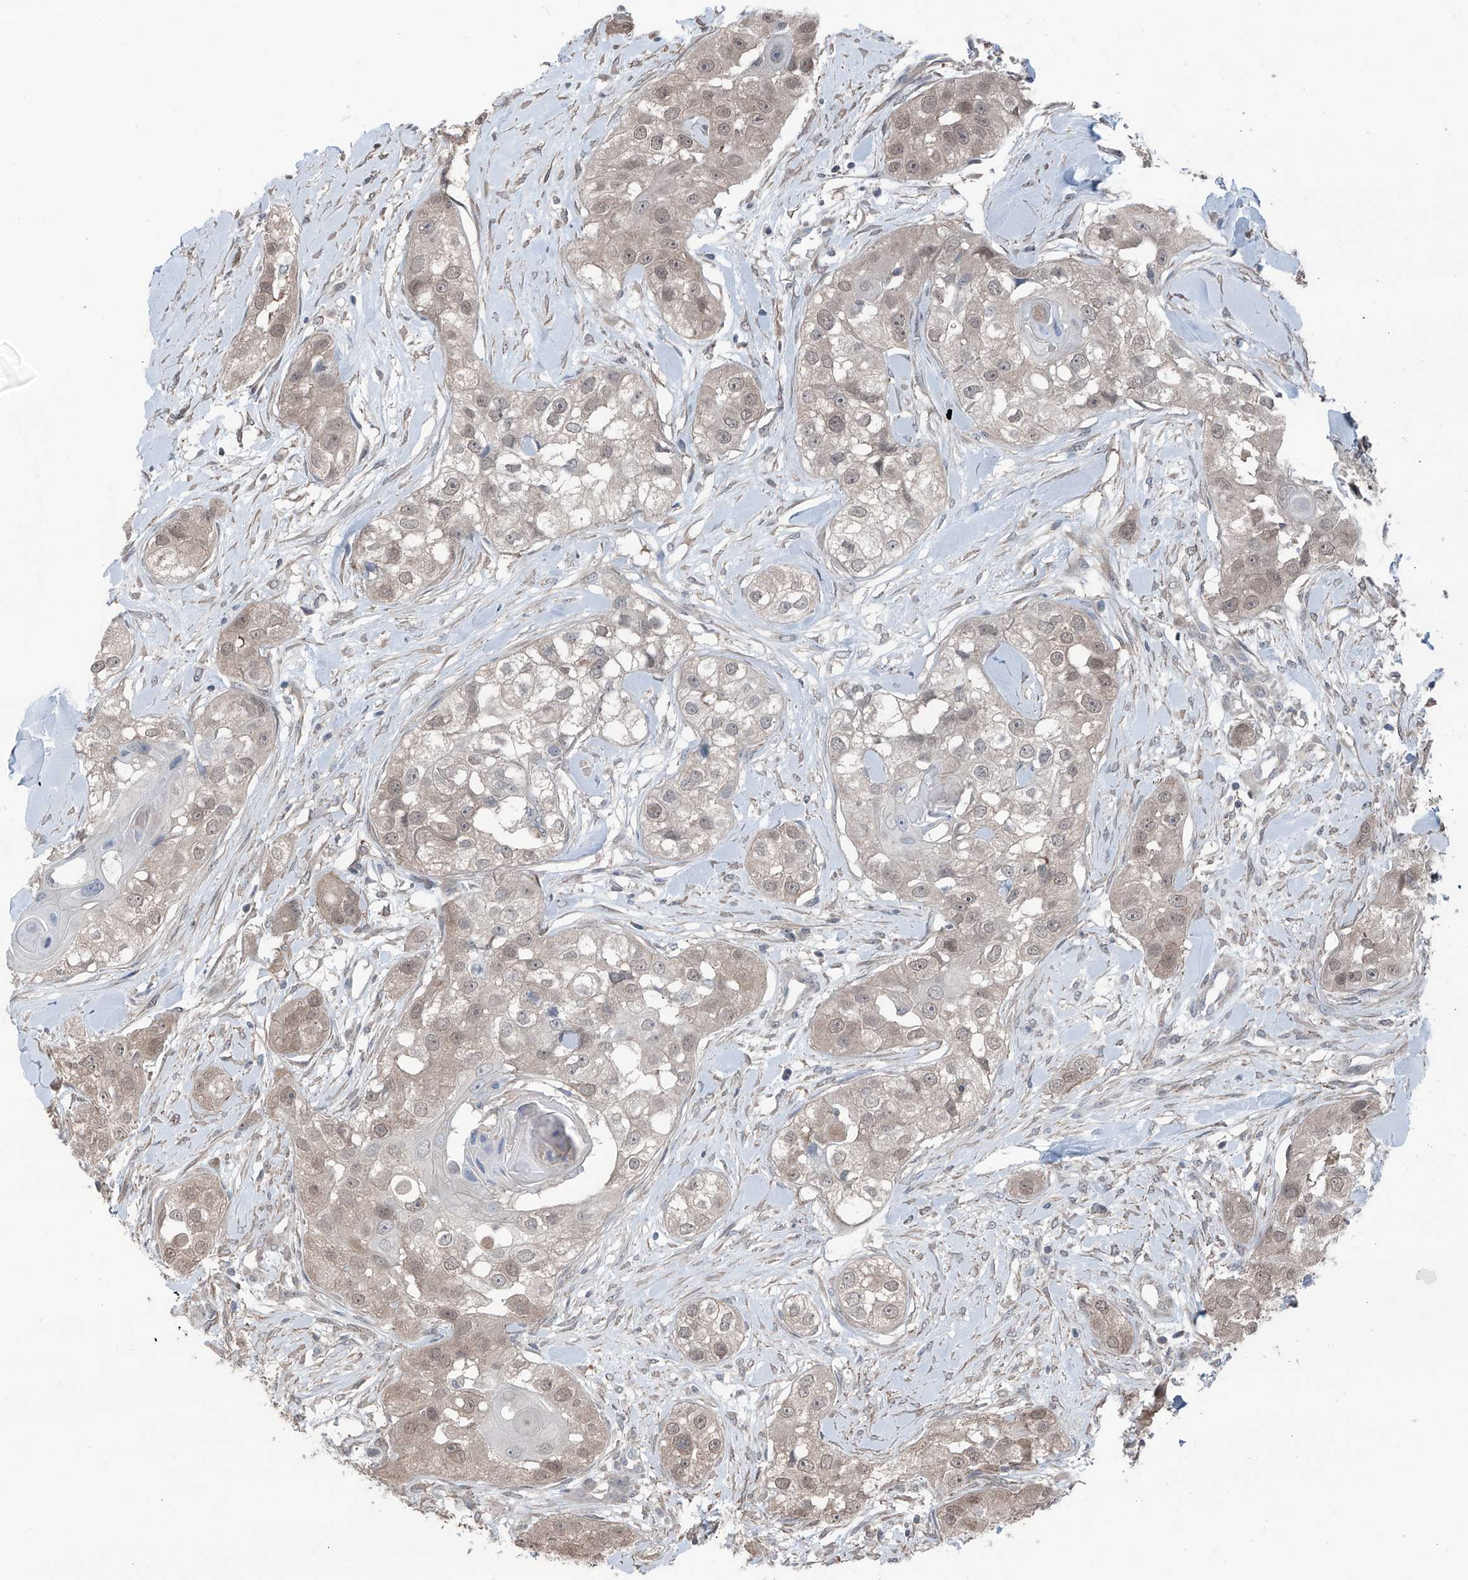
{"staining": {"intensity": "weak", "quantity": ">75%", "location": "nuclear"}, "tissue": "head and neck cancer", "cell_type": "Tumor cells", "image_type": "cancer", "snomed": [{"axis": "morphology", "description": "Normal tissue, NOS"}, {"axis": "morphology", "description": "Squamous cell carcinoma, NOS"}, {"axis": "topography", "description": "Skeletal muscle"}, {"axis": "topography", "description": "Head-Neck"}], "caption": "Brown immunohistochemical staining in human head and neck cancer demonstrates weak nuclear expression in approximately >75% of tumor cells.", "gene": "HSPB11", "patient": {"sex": "male", "age": 51}}